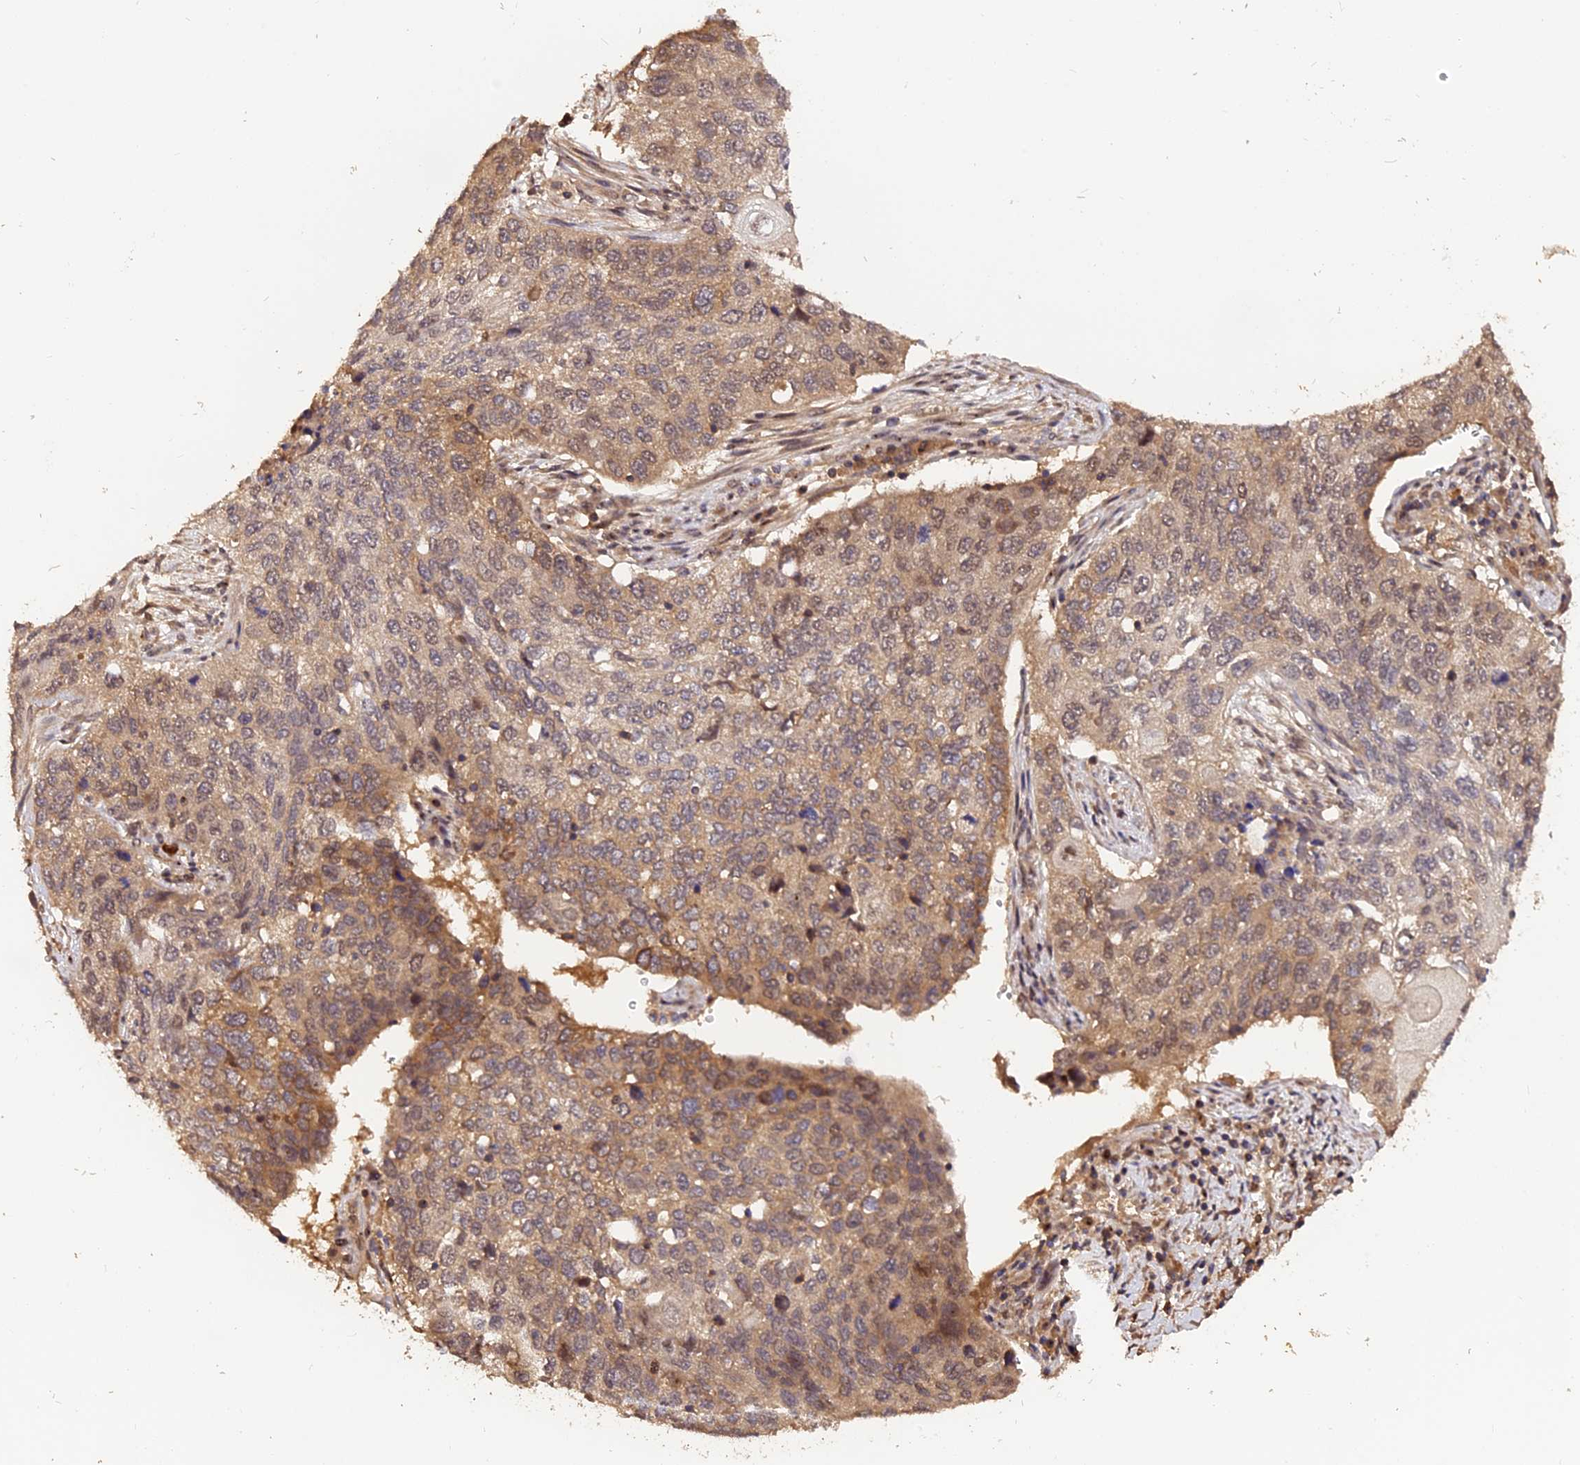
{"staining": {"intensity": "weak", "quantity": ">75%", "location": "cytoplasmic/membranous,nuclear"}, "tissue": "lung cancer", "cell_type": "Tumor cells", "image_type": "cancer", "snomed": [{"axis": "morphology", "description": "Squamous cell carcinoma, NOS"}, {"axis": "topography", "description": "Lung"}], "caption": "Immunohistochemical staining of lung squamous cell carcinoma reveals low levels of weak cytoplasmic/membranous and nuclear protein positivity in approximately >75% of tumor cells.", "gene": "TRMT1", "patient": {"sex": "female", "age": 63}}